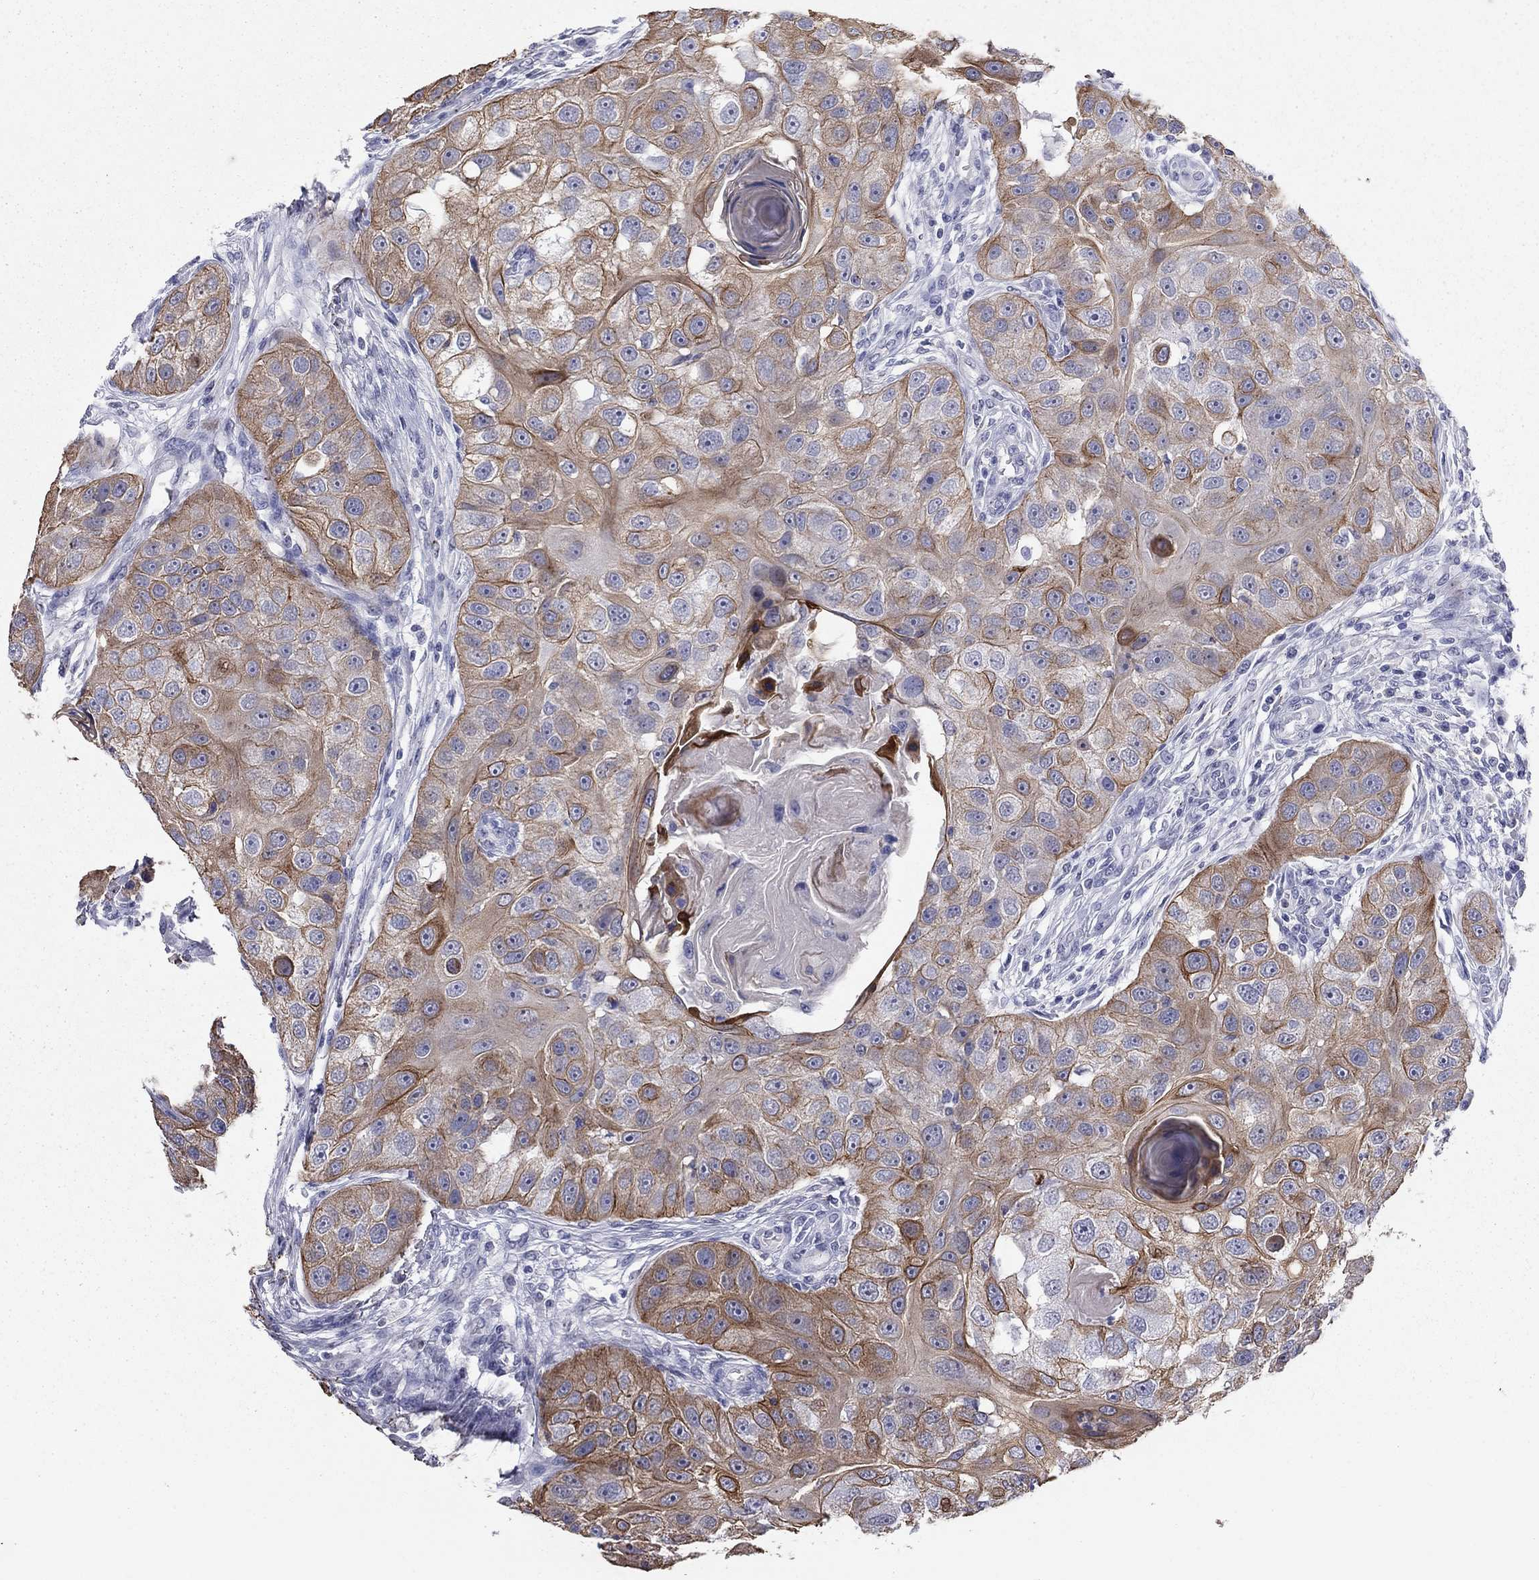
{"staining": {"intensity": "moderate", "quantity": ">75%", "location": "cytoplasmic/membranous"}, "tissue": "head and neck cancer", "cell_type": "Tumor cells", "image_type": "cancer", "snomed": [{"axis": "morphology", "description": "Normal tissue, NOS"}, {"axis": "morphology", "description": "Squamous cell carcinoma, NOS"}, {"axis": "topography", "description": "Skeletal muscle"}, {"axis": "topography", "description": "Head-Neck"}], "caption": "This is a histology image of IHC staining of head and neck cancer (squamous cell carcinoma), which shows moderate staining in the cytoplasmic/membranous of tumor cells.", "gene": "KRT75", "patient": {"sex": "male", "age": 51}}